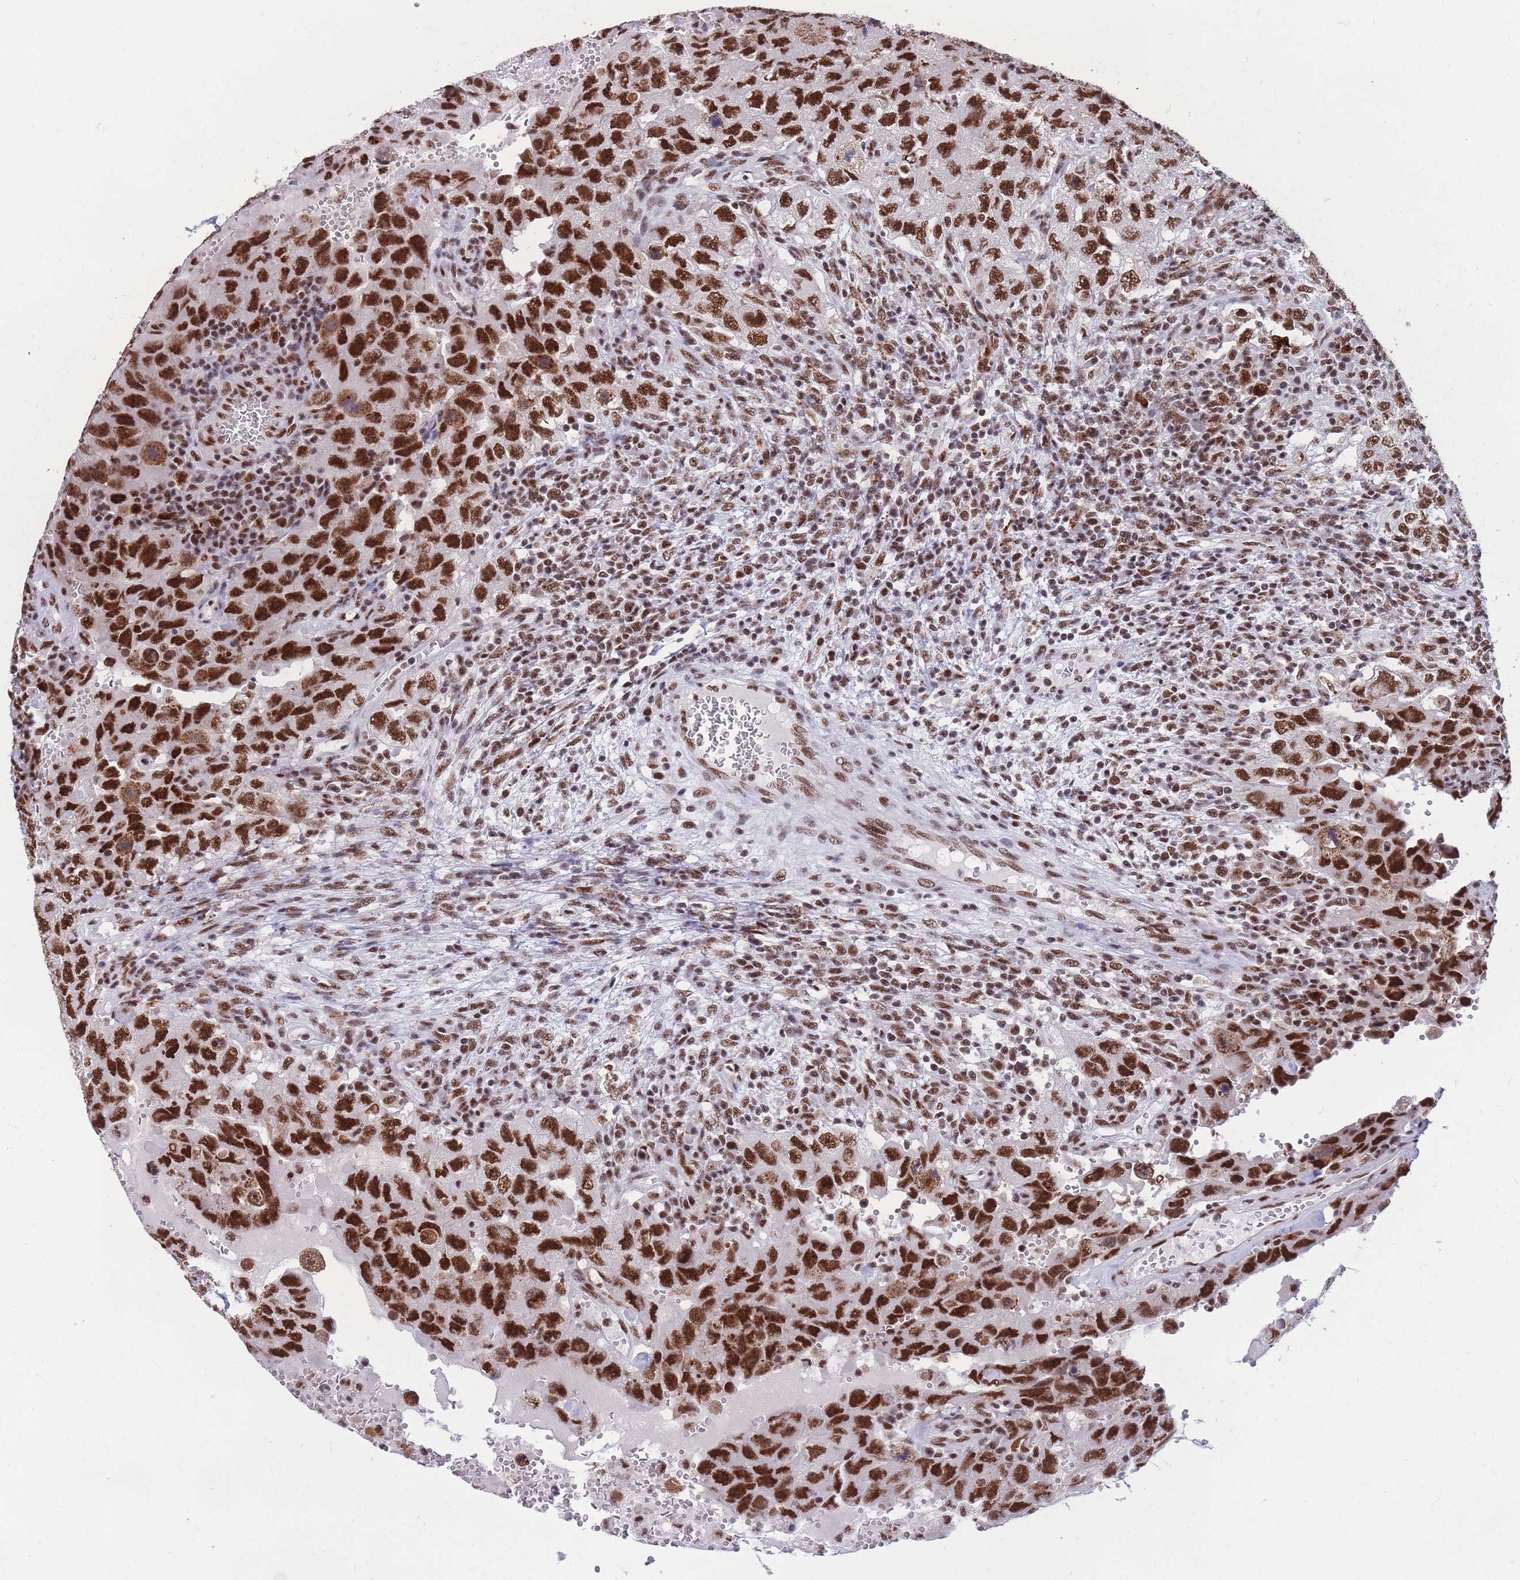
{"staining": {"intensity": "strong", "quantity": ">75%", "location": "nuclear"}, "tissue": "testis cancer", "cell_type": "Tumor cells", "image_type": "cancer", "snomed": [{"axis": "morphology", "description": "Carcinoma, Embryonal, NOS"}, {"axis": "topography", "description": "Testis"}], "caption": "An immunohistochemistry histopathology image of neoplastic tissue is shown. Protein staining in brown shows strong nuclear positivity in testis embryonal carcinoma within tumor cells. (IHC, brightfield microscopy, high magnification).", "gene": "PRPF19", "patient": {"sex": "male", "age": 26}}